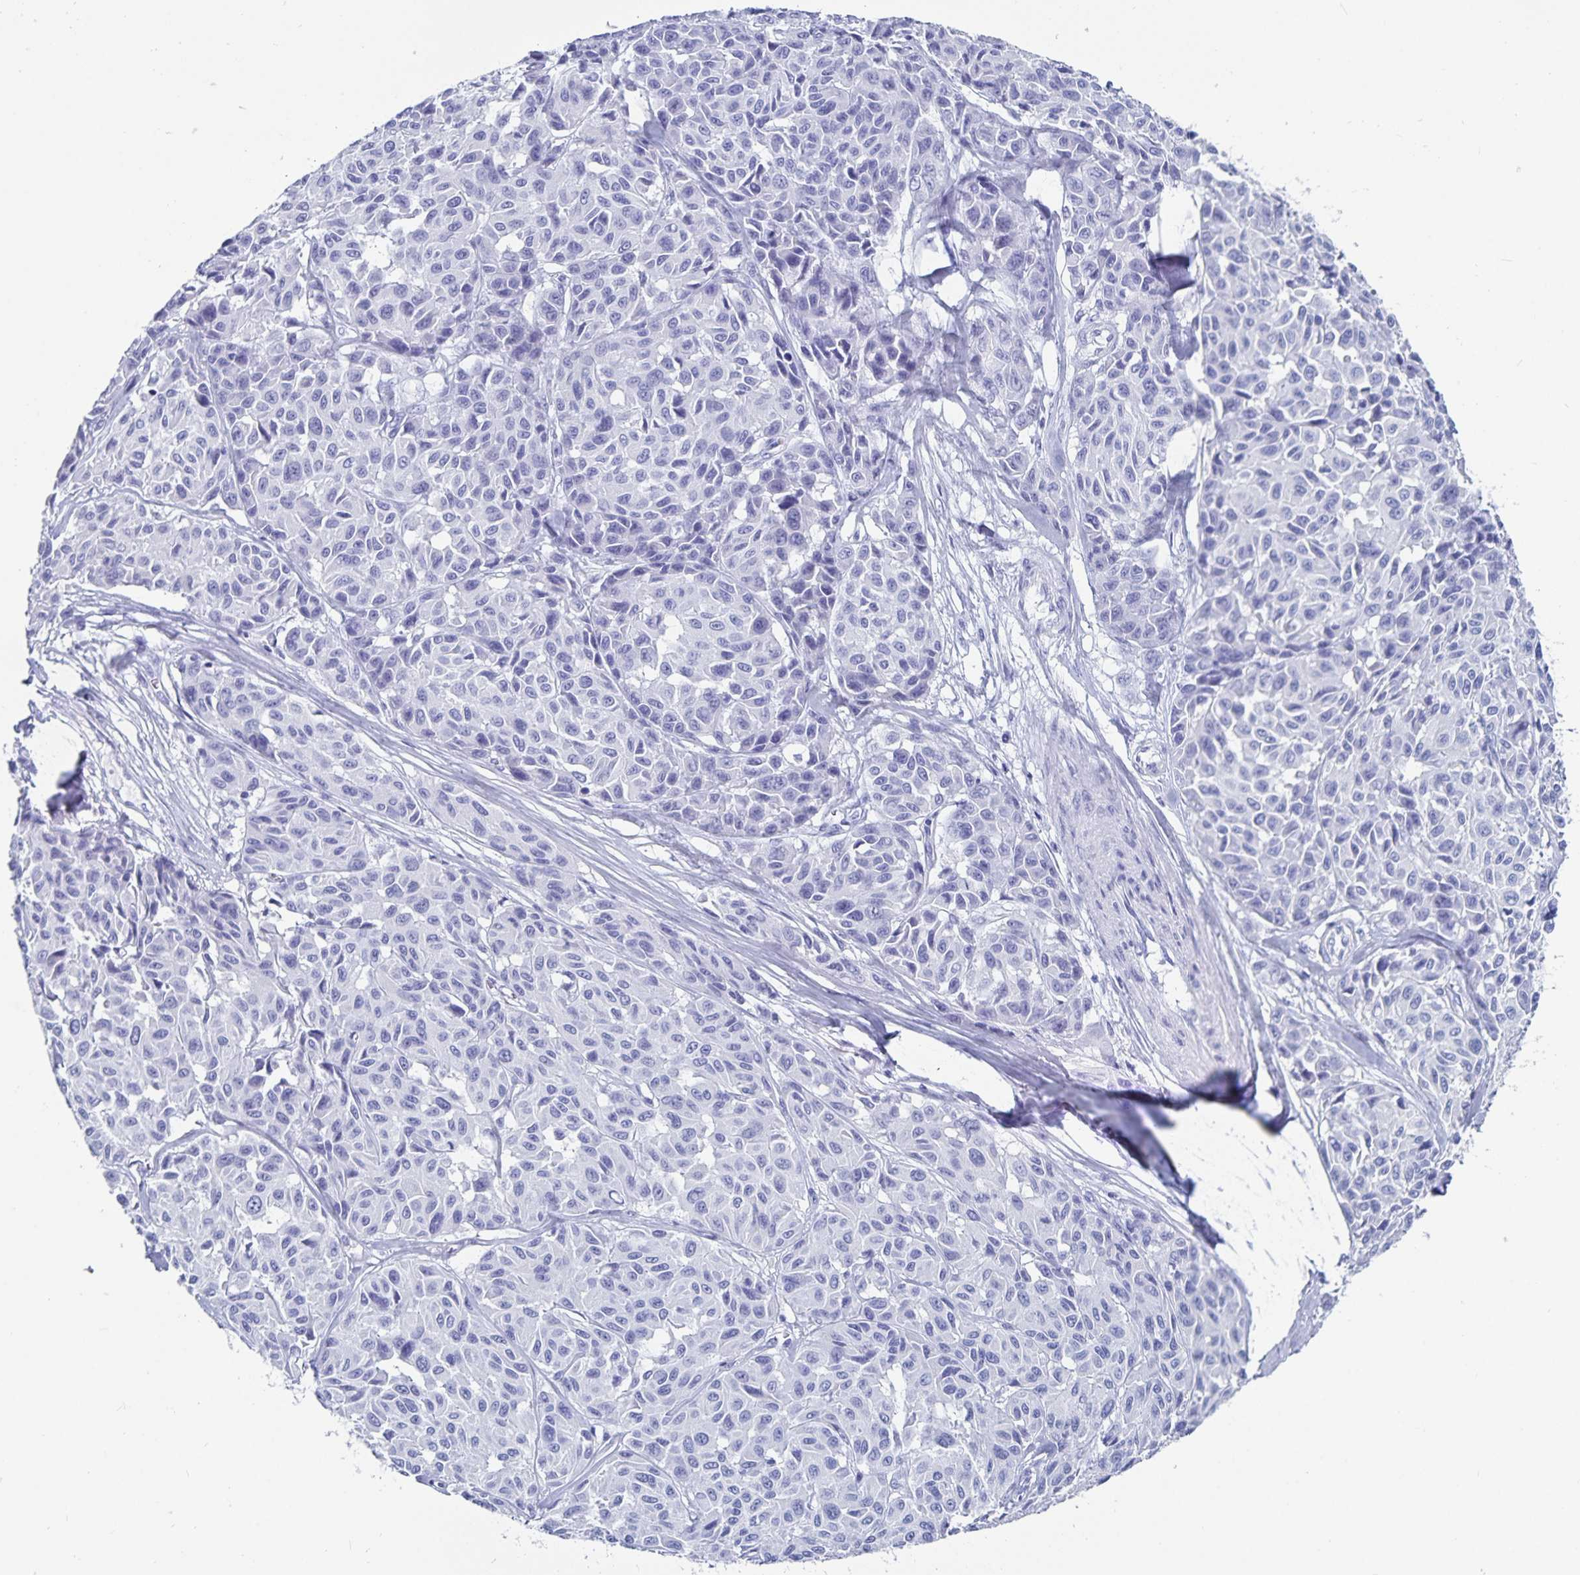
{"staining": {"intensity": "negative", "quantity": "none", "location": "none"}, "tissue": "melanoma", "cell_type": "Tumor cells", "image_type": "cancer", "snomed": [{"axis": "morphology", "description": "Malignant melanoma, NOS"}, {"axis": "topography", "description": "Skin"}], "caption": "Photomicrograph shows no protein staining in tumor cells of malignant melanoma tissue.", "gene": "C19orf73", "patient": {"sex": "female", "age": 66}}